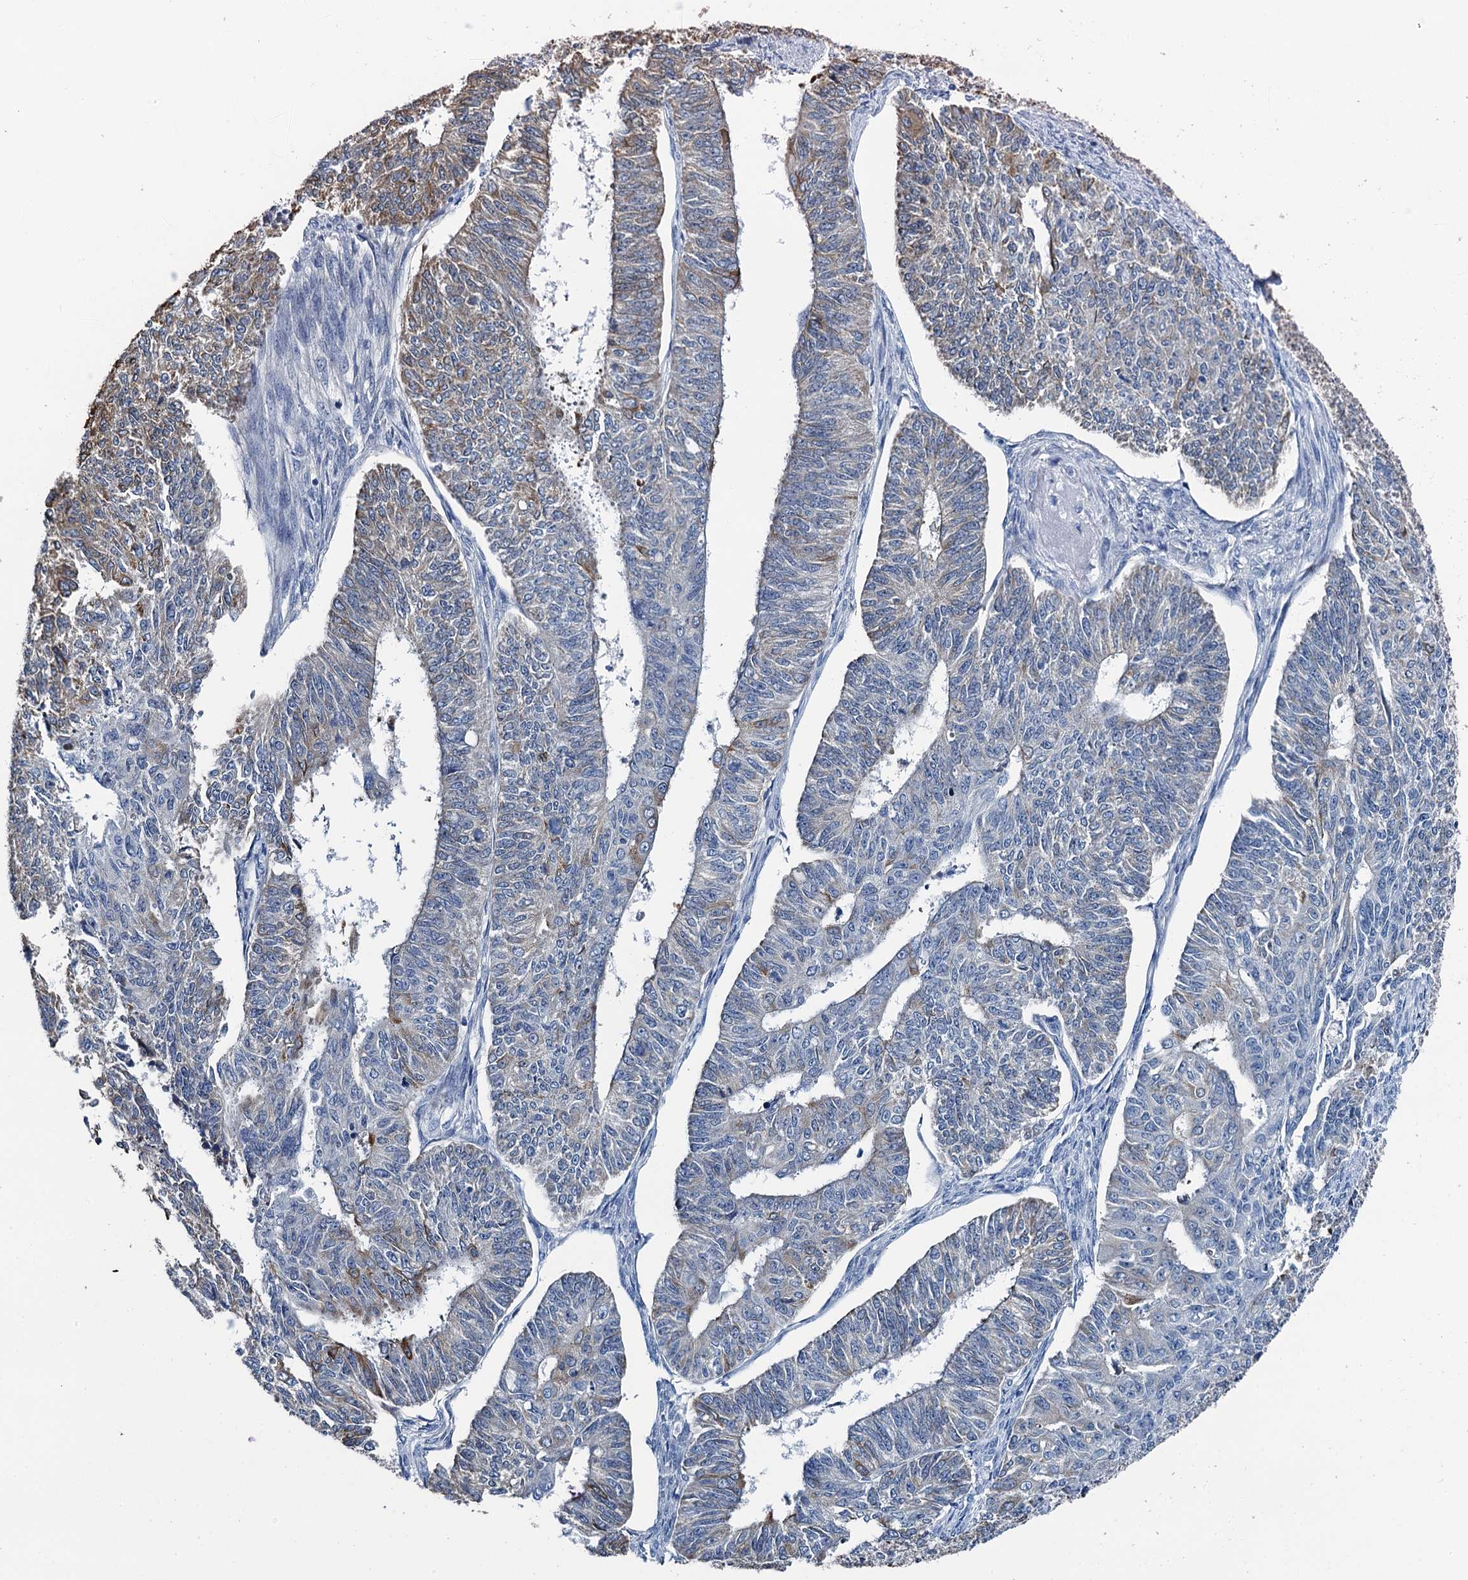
{"staining": {"intensity": "moderate", "quantity": "<25%", "location": "cytoplasmic/membranous"}, "tissue": "endometrial cancer", "cell_type": "Tumor cells", "image_type": "cancer", "snomed": [{"axis": "morphology", "description": "Adenocarcinoma, NOS"}, {"axis": "topography", "description": "Endometrium"}], "caption": "A brown stain labels moderate cytoplasmic/membranous staining of a protein in endometrial cancer (adenocarcinoma) tumor cells.", "gene": "MIOX", "patient": {"sex": "female", "age": 32}}